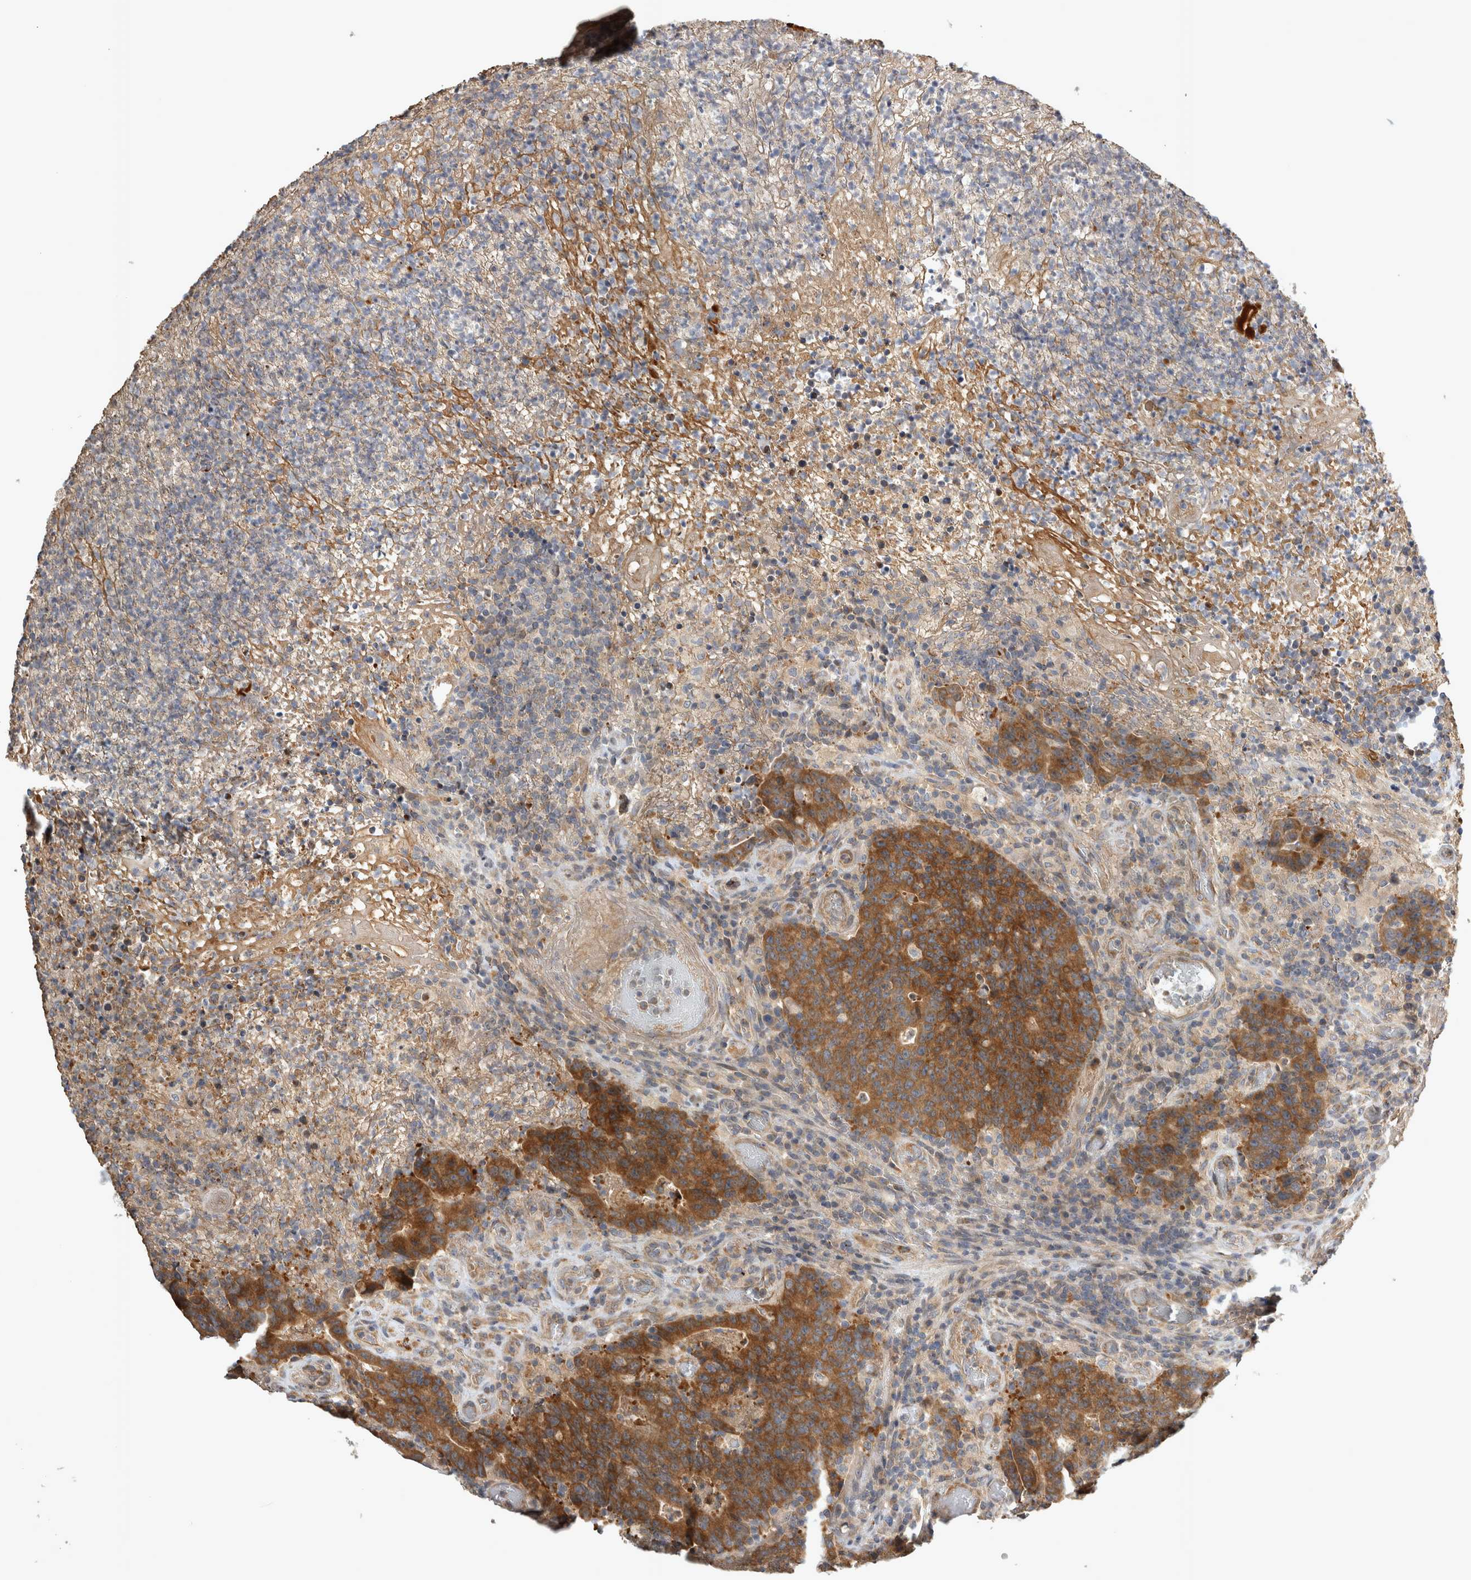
{"staining": {"intensity": "strong", "quantity": ">75%", "location": "cytoplasmic/membranous"}, "tissue": "colorectal cancer", "cell_type": "Tumor cells", "image_type": "cancer", "snomed": [{"axis": "morphology", "description": "Adenocarcinoma, NOS"}, {"axis": "topography", "description": "Colon"}], "caption": "A photomicrograph showing strong cytoplasmic/membranous positivity in about >75% of tumor cells in colorectal cancer (adenocarcinoma), as visualized by brown immunohistochemical staining.", "gene": "TRMT61B", "patient": {"sex": "female", "age": 75}}